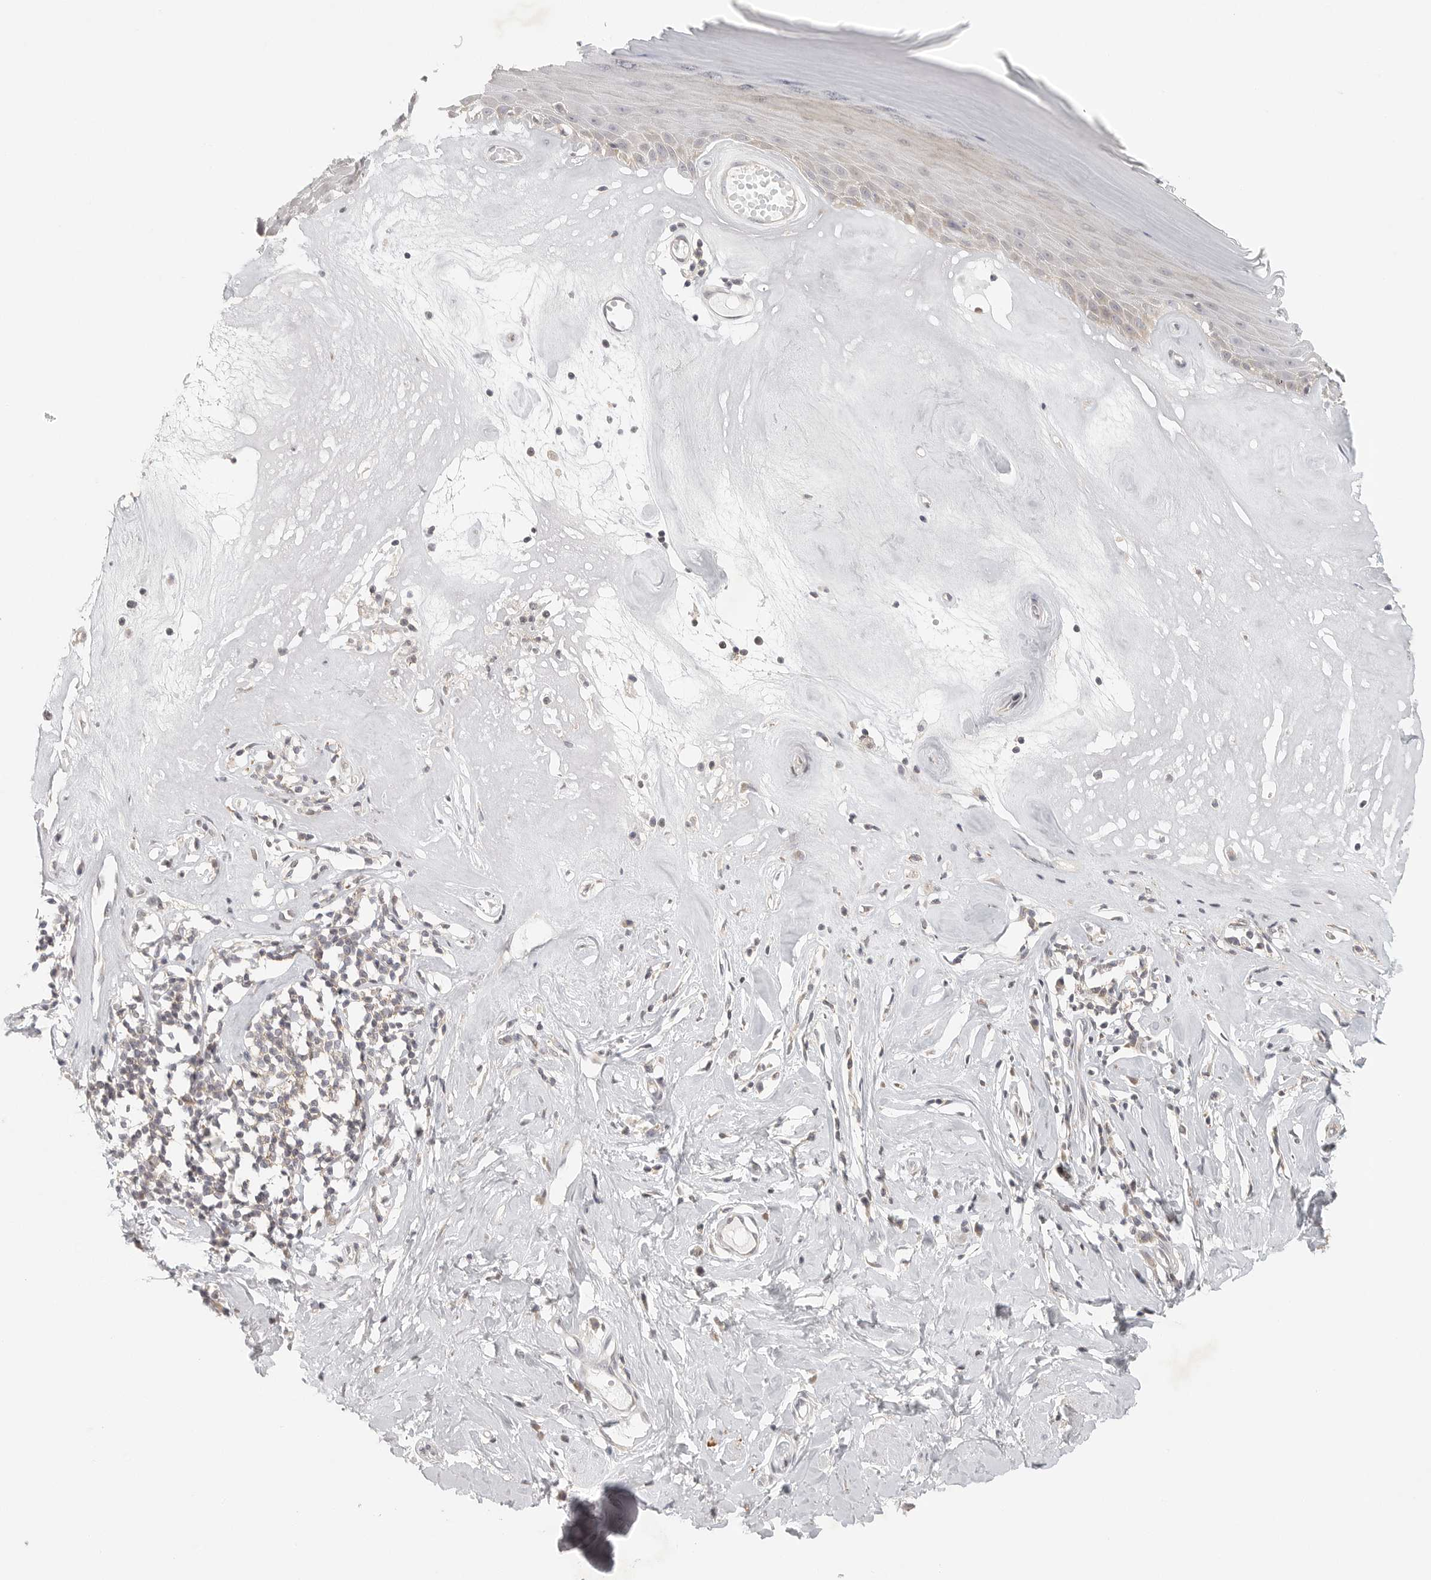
{"staining": {"intensity": "moderate", "quantity": "<25%", "location": "cytoplasmic/membranous"}, "tissue": "skin", "cell_type": "Epidermal cells", "image_type": "normal", "snomed": [{"axis": "morphology", "description": "Normal tissue, NOS"}, {"axis": "morphology", "description": "Inflammation, NOS"}, {"axis": "topography", "description": "Vulva"}], "caption": "Protein expression analysis of benign human skin reveals moderate cytoplasmic/membranous expression in about <25% of epidermal cells.", "gene": "HDAC6", "patient": {"sex": "female", "age": 84}}